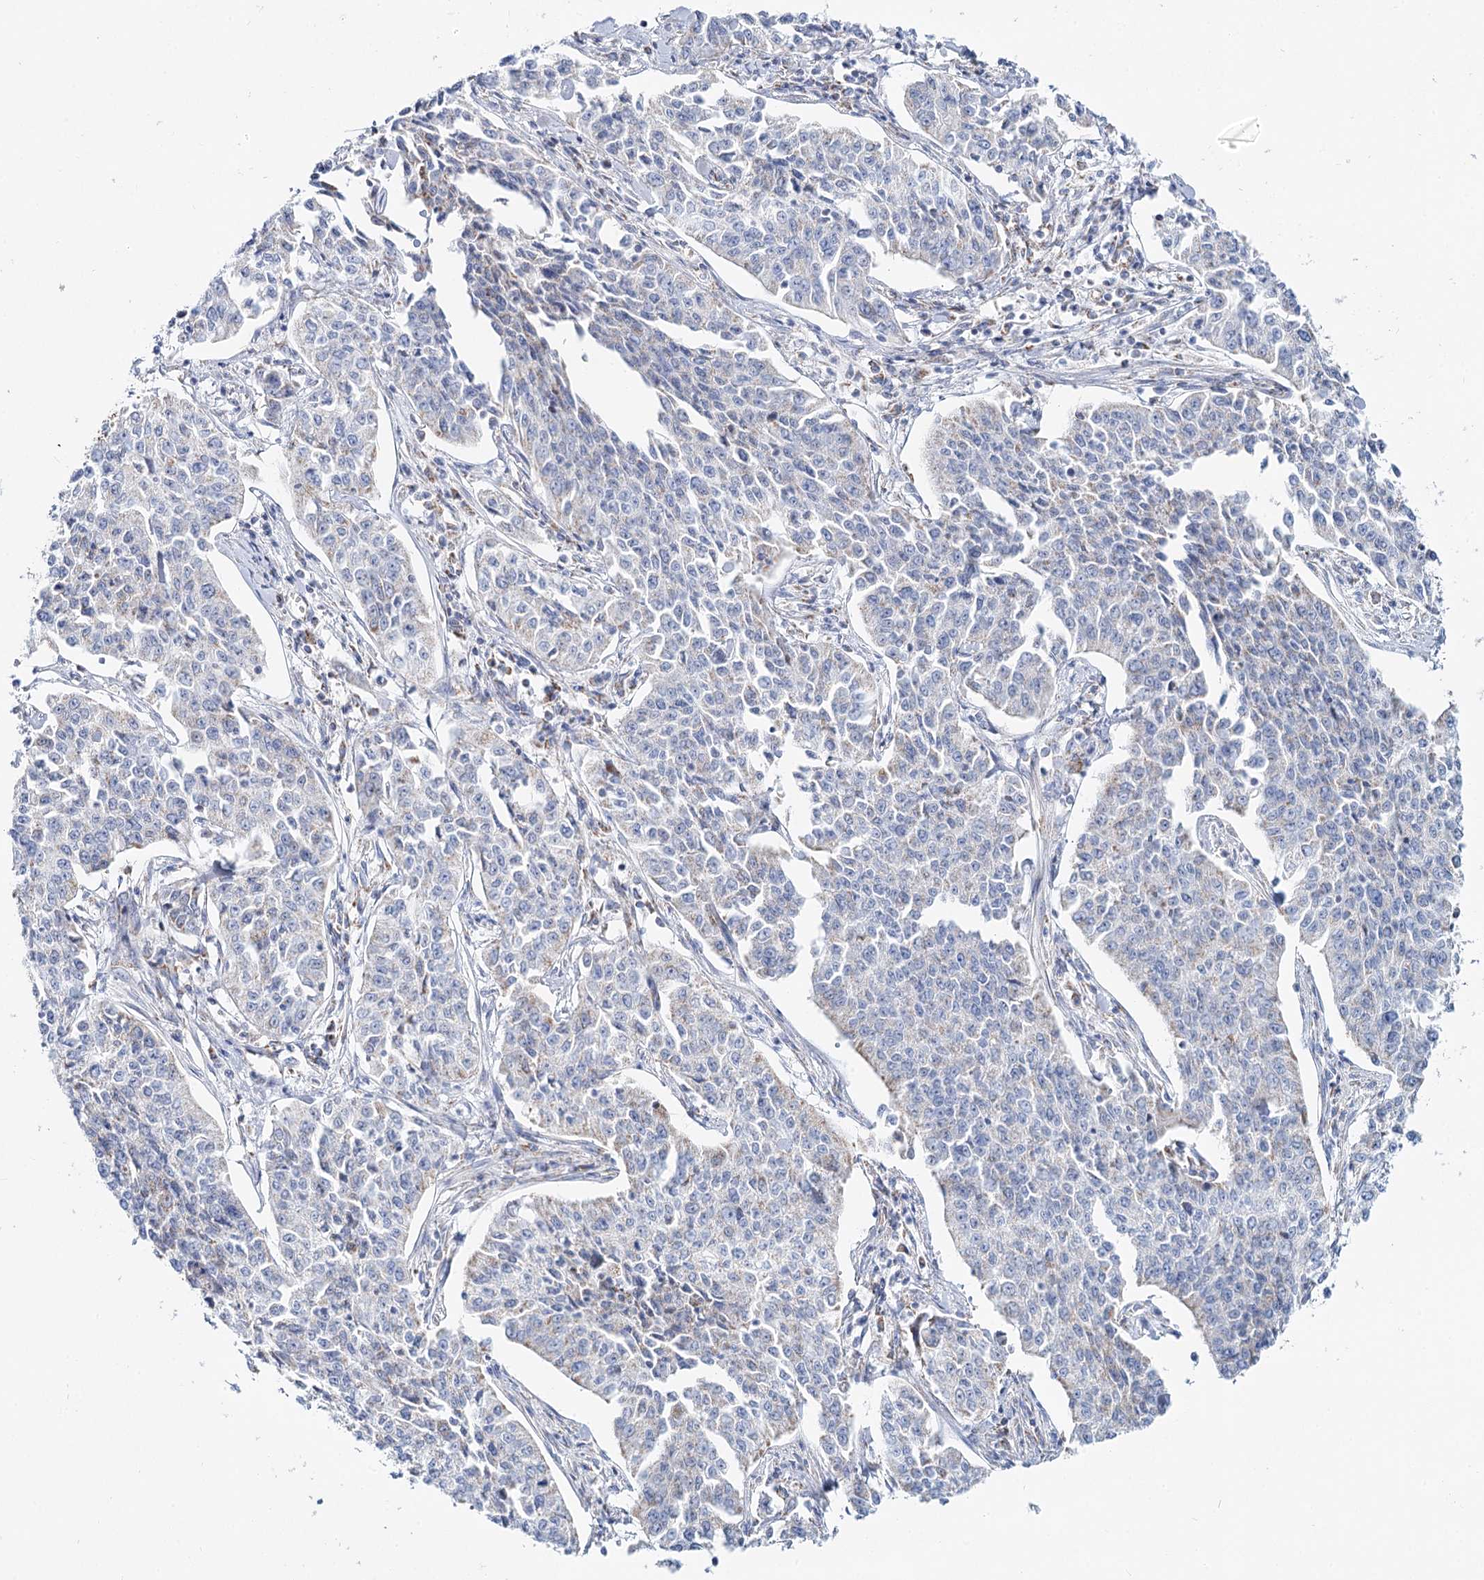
{"staining": {"intensity": "weak", "quantity": "<25%", "location": "cytoplasmic/membranous"}, "tissue": "cervical cancer", "cell_type": "Tumor cells", "image_type": "cancer", "snomed": [{"axis": "morphology", "description": "Squamous cell carcinoma, NOS"}, {"axis": "topography", "description": "Cervix"}], "caption": "Immunohistochemistry (IHC) histopathology image of neoplastic tissue: cervical squamous cell carcinoma stained with DAB demonstrates no significant protein expression in tumor cells. Nuclei are stained in blue.", "gene": "MCCC2", "patient": {"sex": "female", "age": 35}}